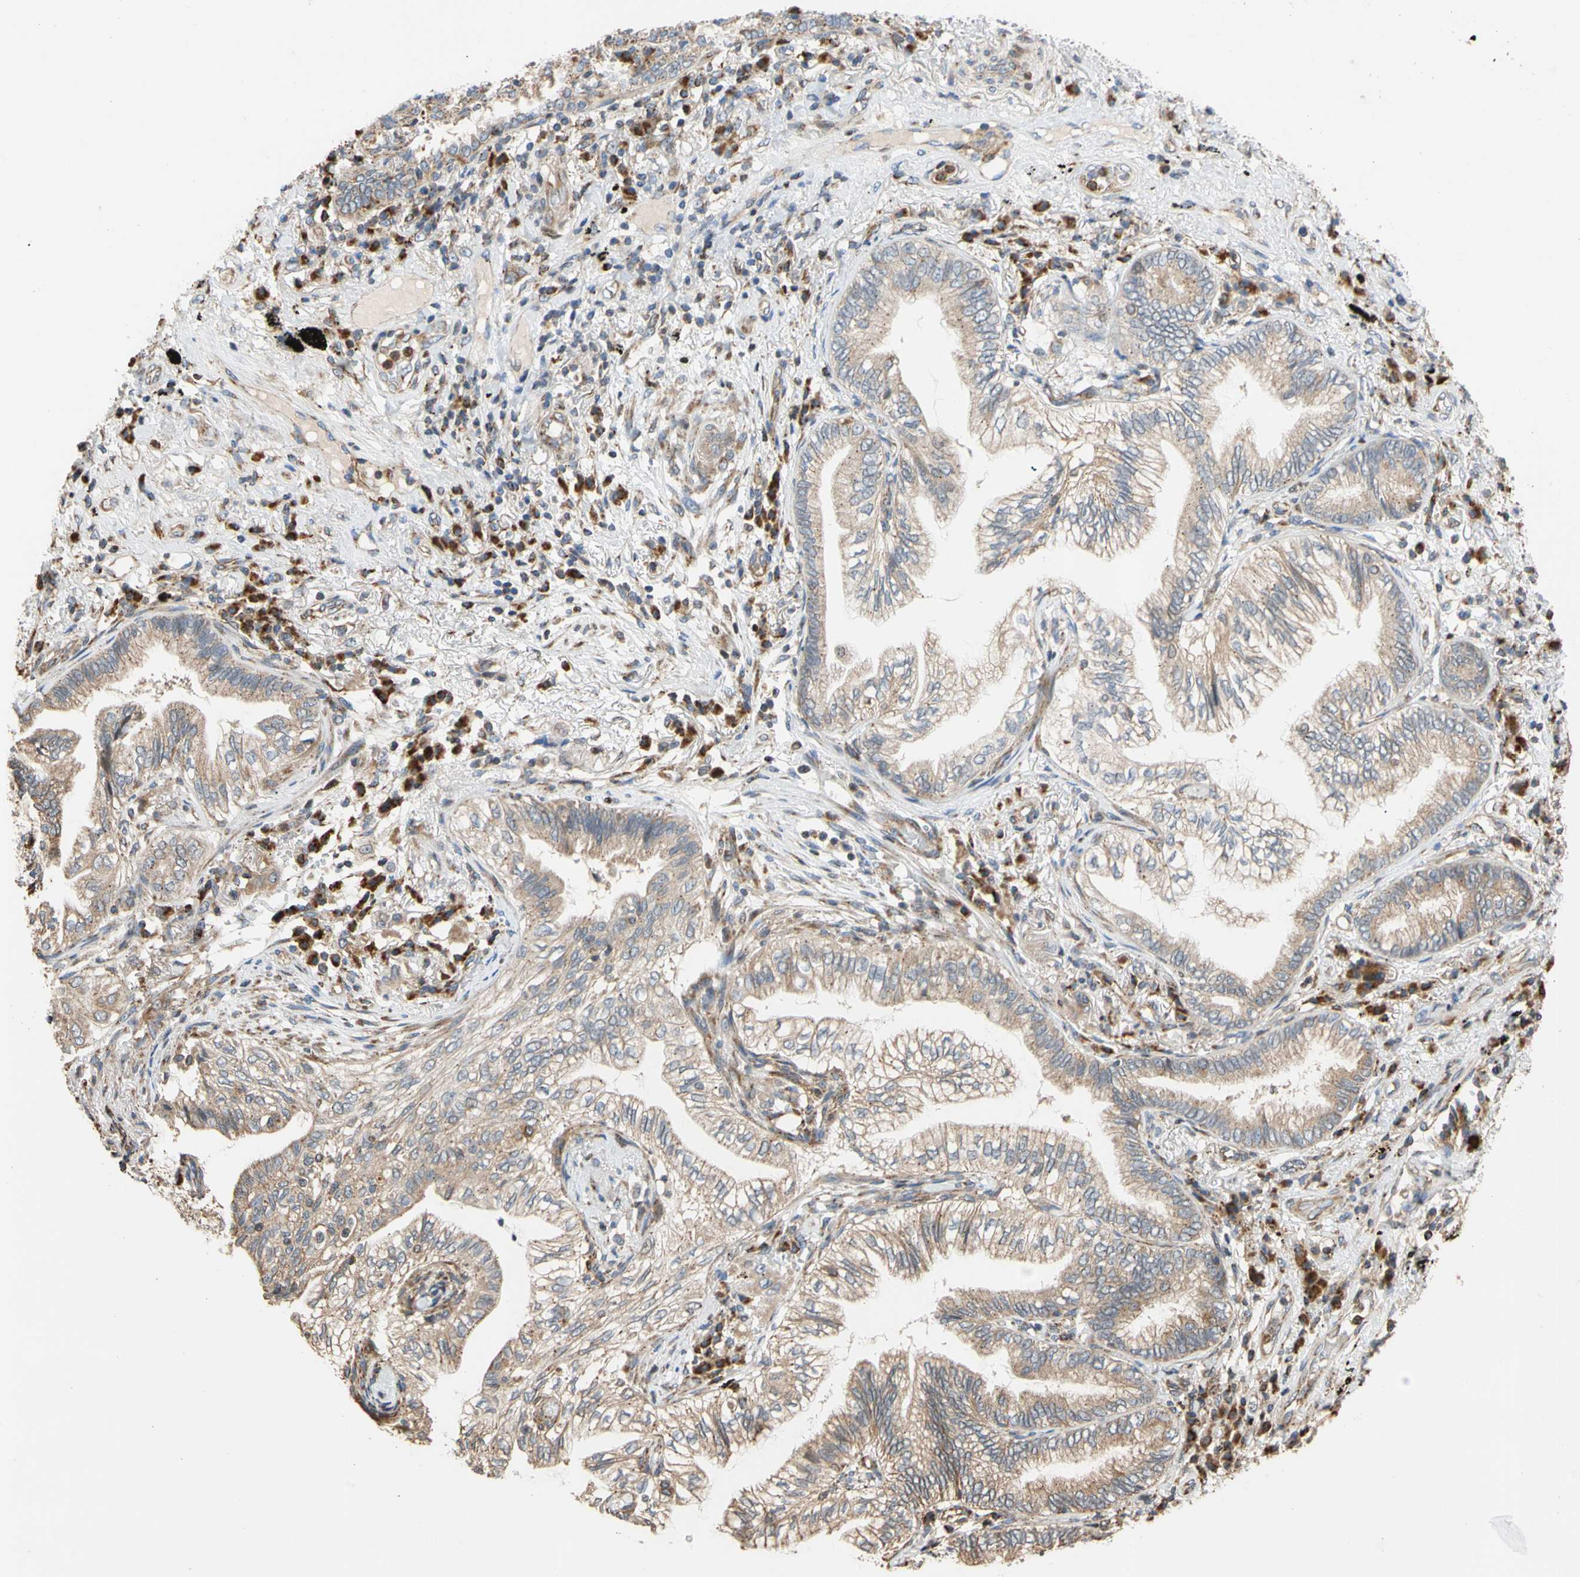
{"staining": {"intensity": "weak", "quantity": ">75%", "location": "cytoplasmic/membranous"}, "tissue": "lung cancer", "cell_type": "Tumor cells", "image_type": "cancer", "snomed": [{"axis": "morphology", "description": "Normal tissue, NOS"}, {"axis": "morphology", "description": "Adenocarcinoma, NOS"}, {"axis": "topography", "description": "Bronchus"}, {"axis": "topography", "description": "Lung"}], "caption": "Brown immunohistochemical staining in lung cancer reveals weak cytoplasmic/membranous staining in approximately >75% of tumor cells. (DAB IHC, brown staining for protein, blue staining for nuclei).", "gene": "IP6K2", "patient": {"sex": "female", "age": 70}}